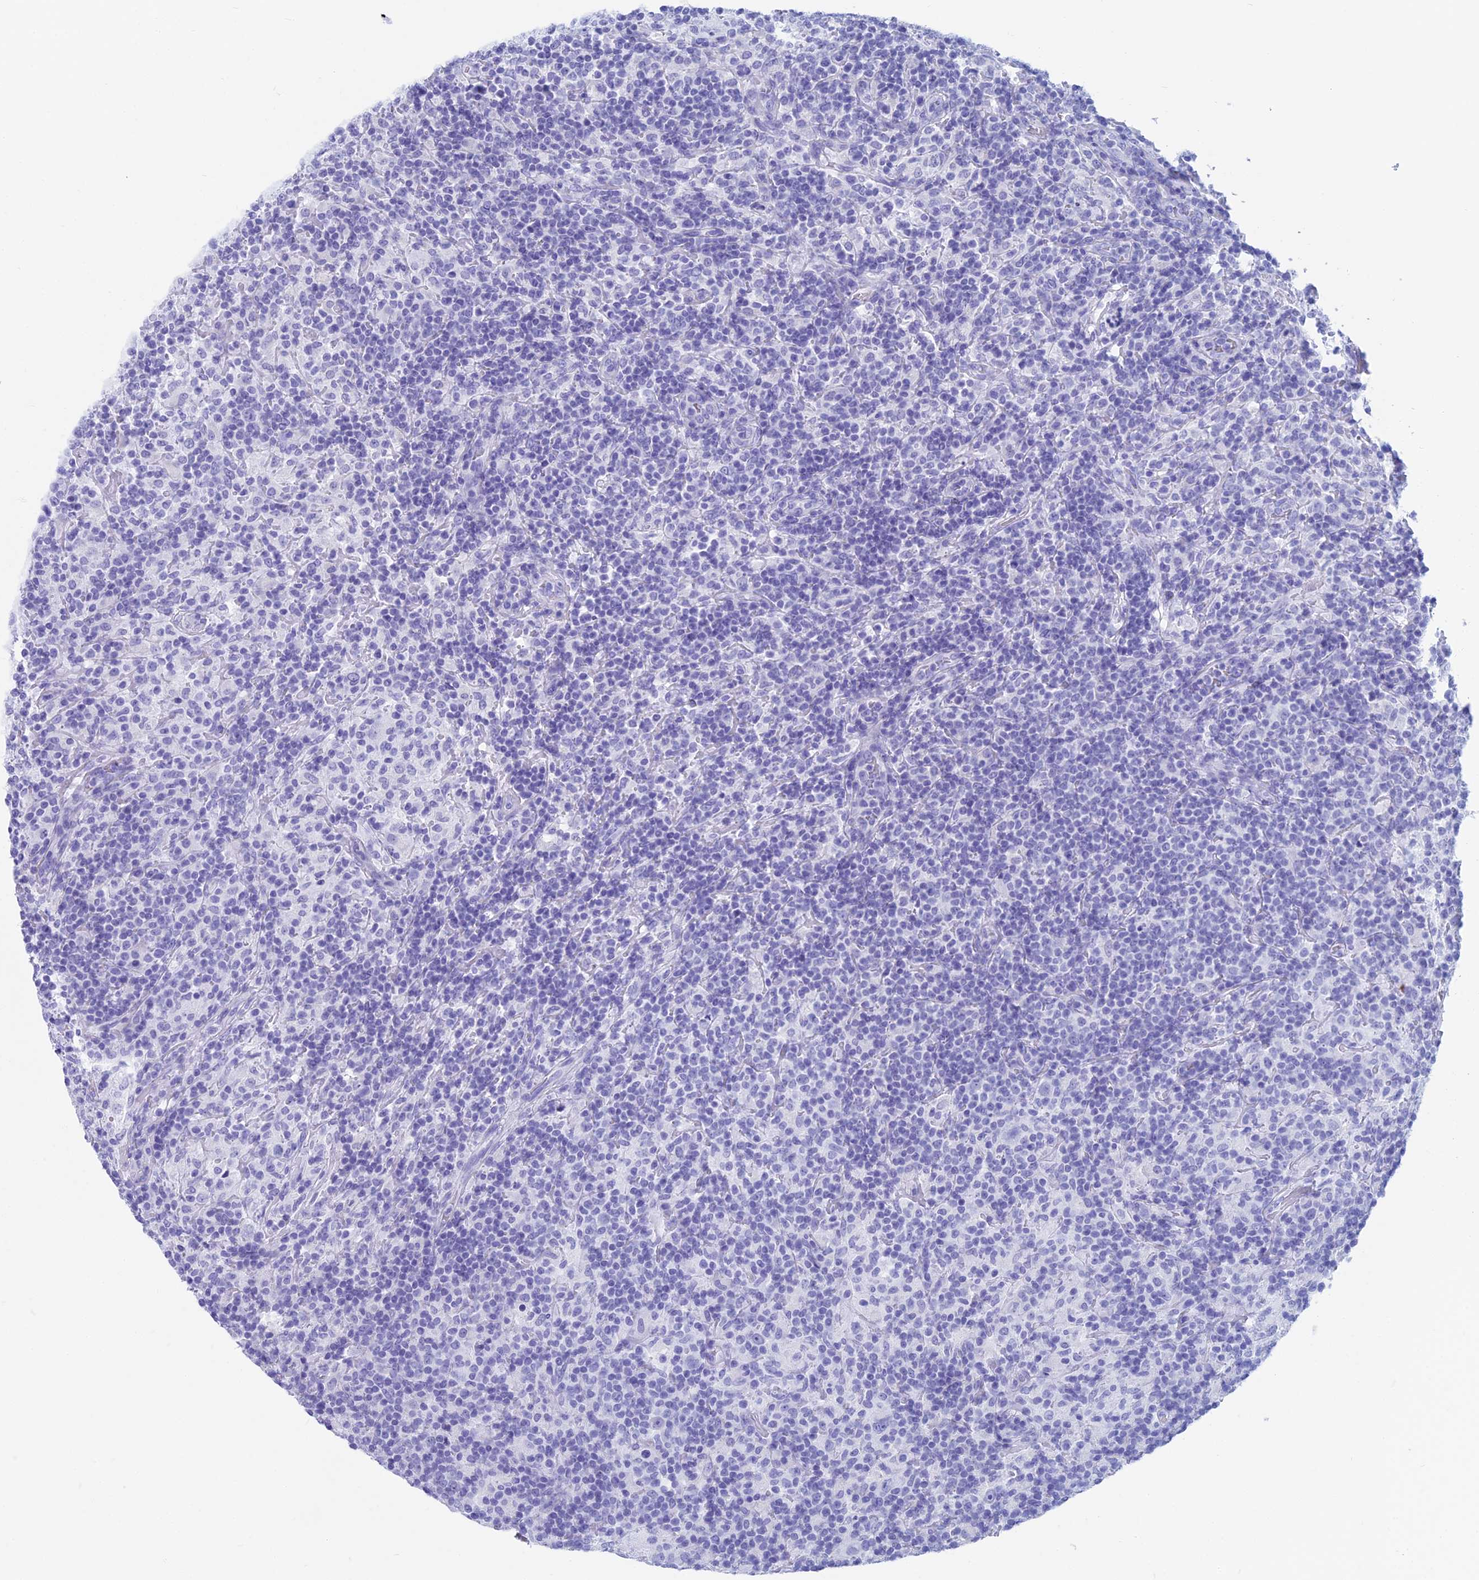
{"staining": {"intensity": "negative", "quantity": "none", "location": "none"}, "tissue": "lymphoma", "cell_type": "Tumor cells", "image_type": "cancer", "snomed": [{"axis": "morphology", "description": "Hodgkin's disease, NOS"}, {"axis": "topography", "description": "Lymph node"}], "caption": "Tumor cells are negative for protein expression in human lymphoma.", "gene": "CAPS", "patient": {"sex": "male", "age": 70}}